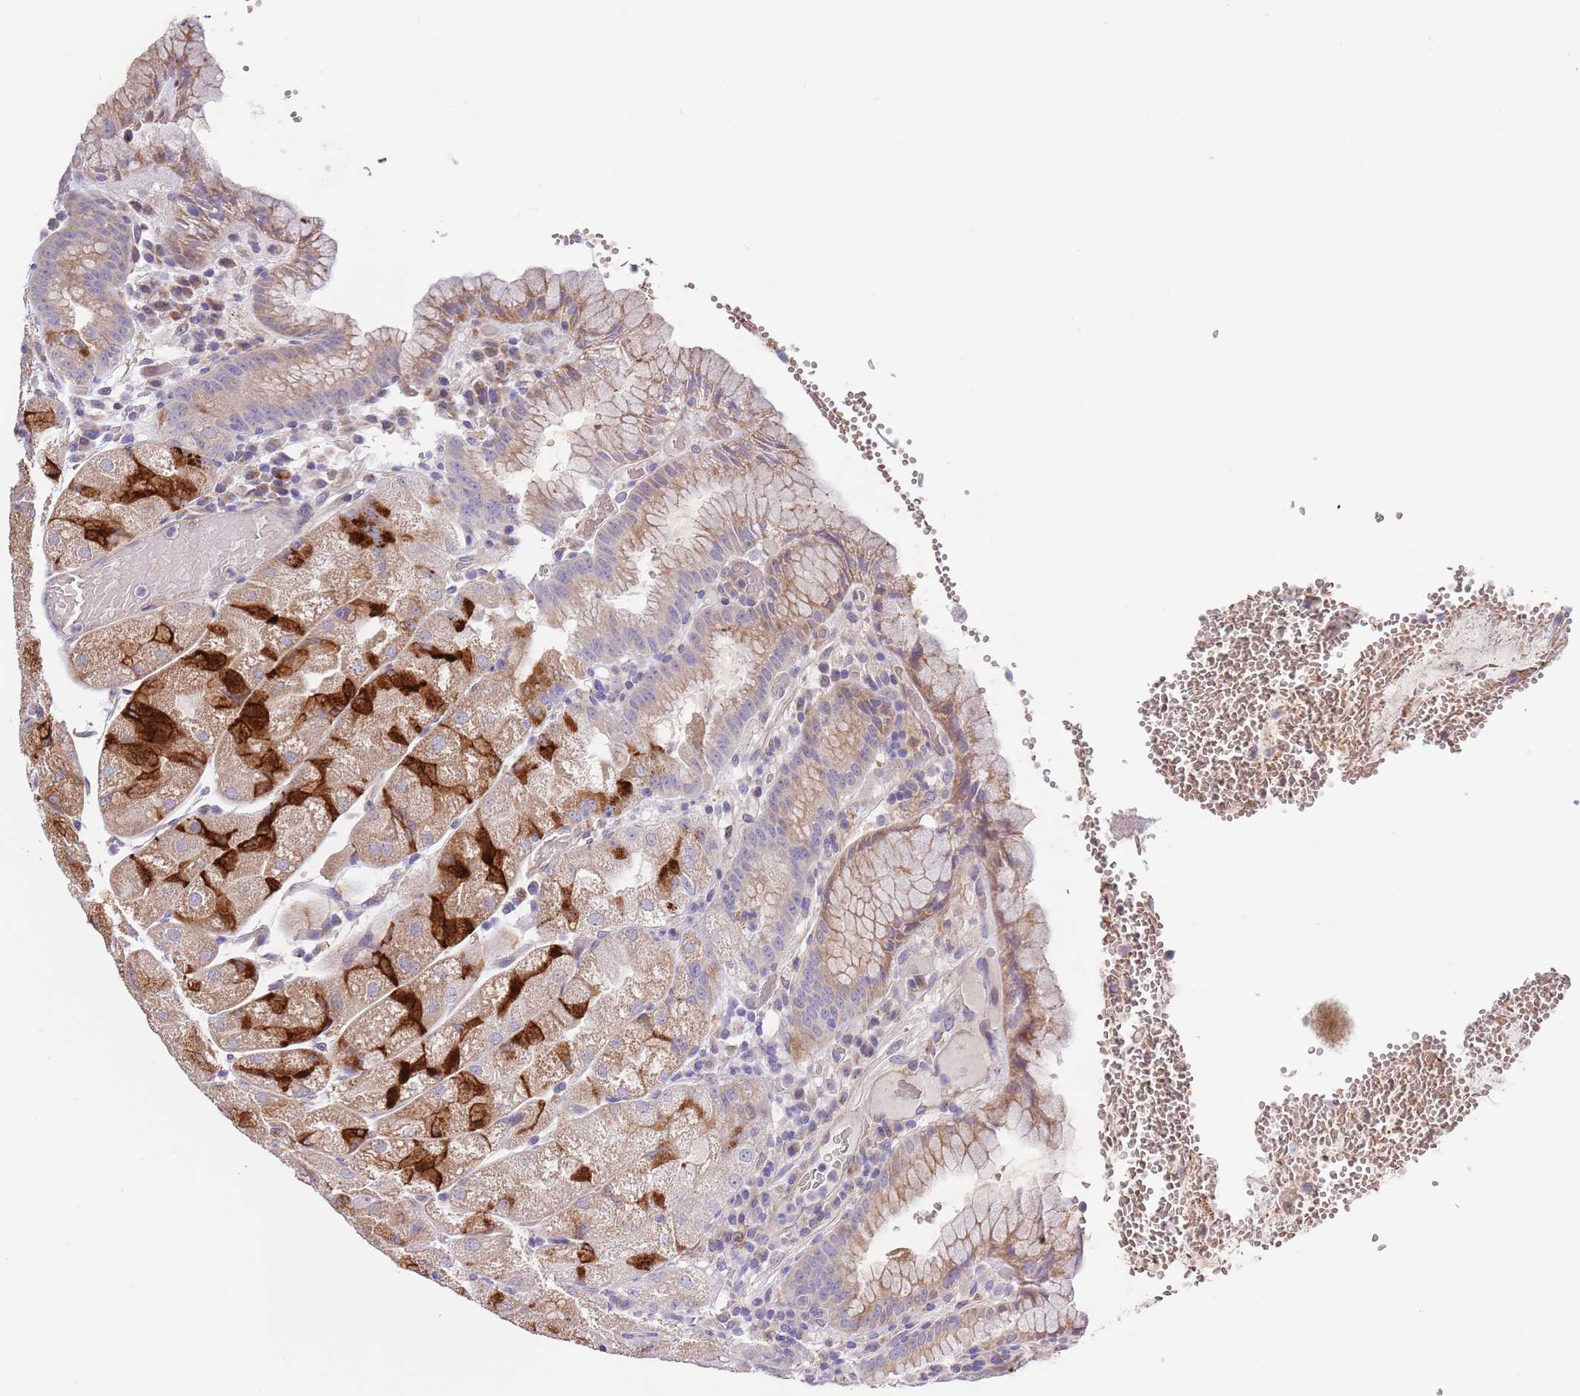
{"staining": {"intensity": "strong", "quantity": "25%-75%", "location": "cytoplasmic/membranous"}, "tissue": "stomach", "cell_type": "Glandular cells", "image_type": "normal", "snomed": [{"axis": "morphology", "description": "Normal tissue, NOS"}, {"axis": "topography", "description": "Stomach, upper"}], "caption": "Benign stomach was stained to show a protein in brown. There is high levels of strong cytoplasmic/membranous positivity in about 25%-75% of glandular cells. Immunohistochemistry (ihc) stains the protein of interest in brown and the nuclei are stained blue.", "gene": "LIPJ", "patient": {"sex": "male", "age": 52}}